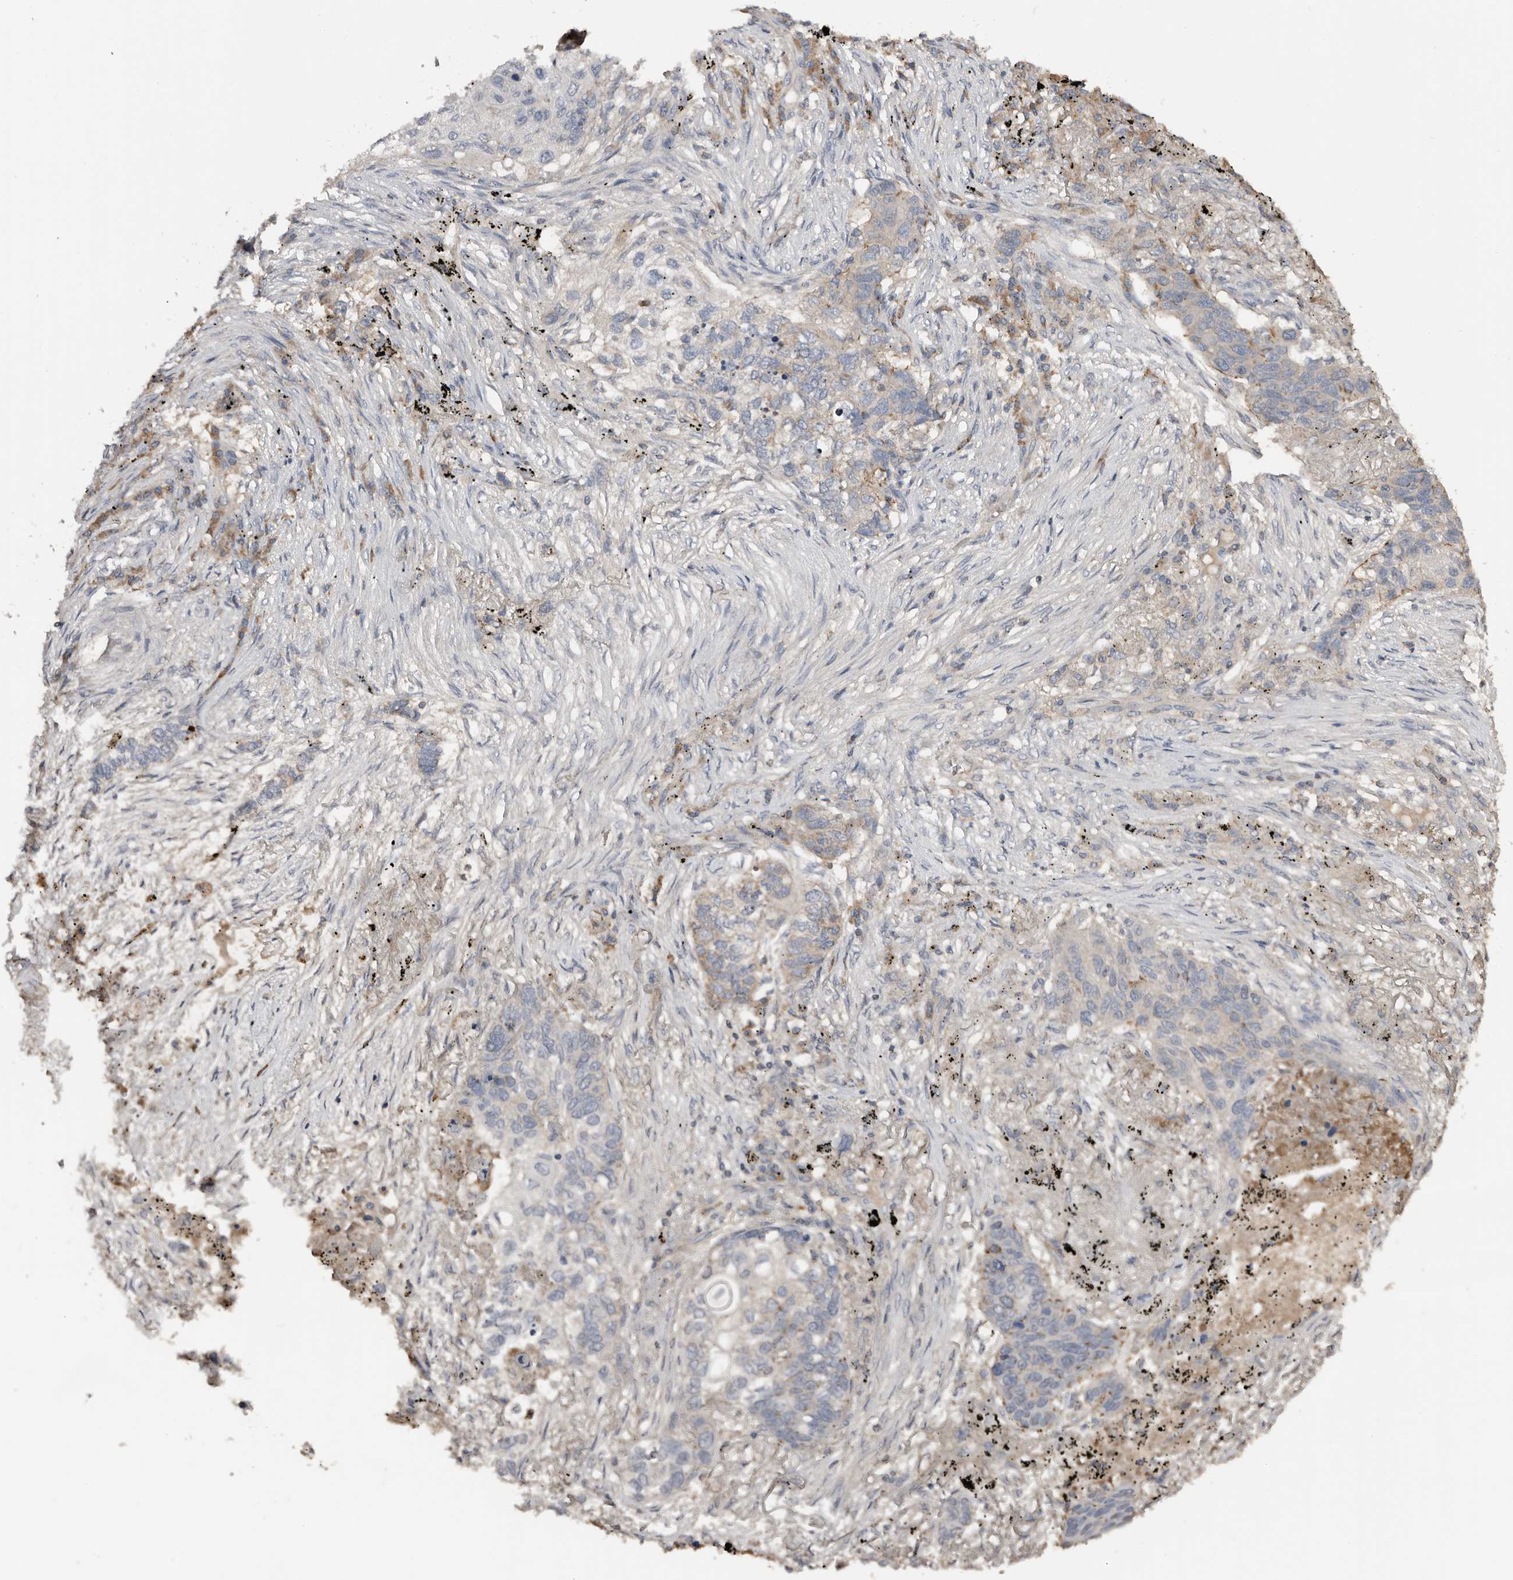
{"staining": {"intensity": "negative", "quantity": "none", "location": "none"}, "tissue": "lung cancer", "cell_type": "Tumor cells", "image_type": "cancer", "snomed": [{"axis": "morphology", "description": "Squamous cell carcinoma, NOS"}, {"axis": "topography", "description": "Lung"}], "caption": "A high-resolution micrograph shows immunohistochemistry (IHC) staining of lung squamous cell carcinoma, which exhibits no significant expression in tumor cells.", "gene": "SLC39A2", "patient": {"sex": "female", "age": 63}}